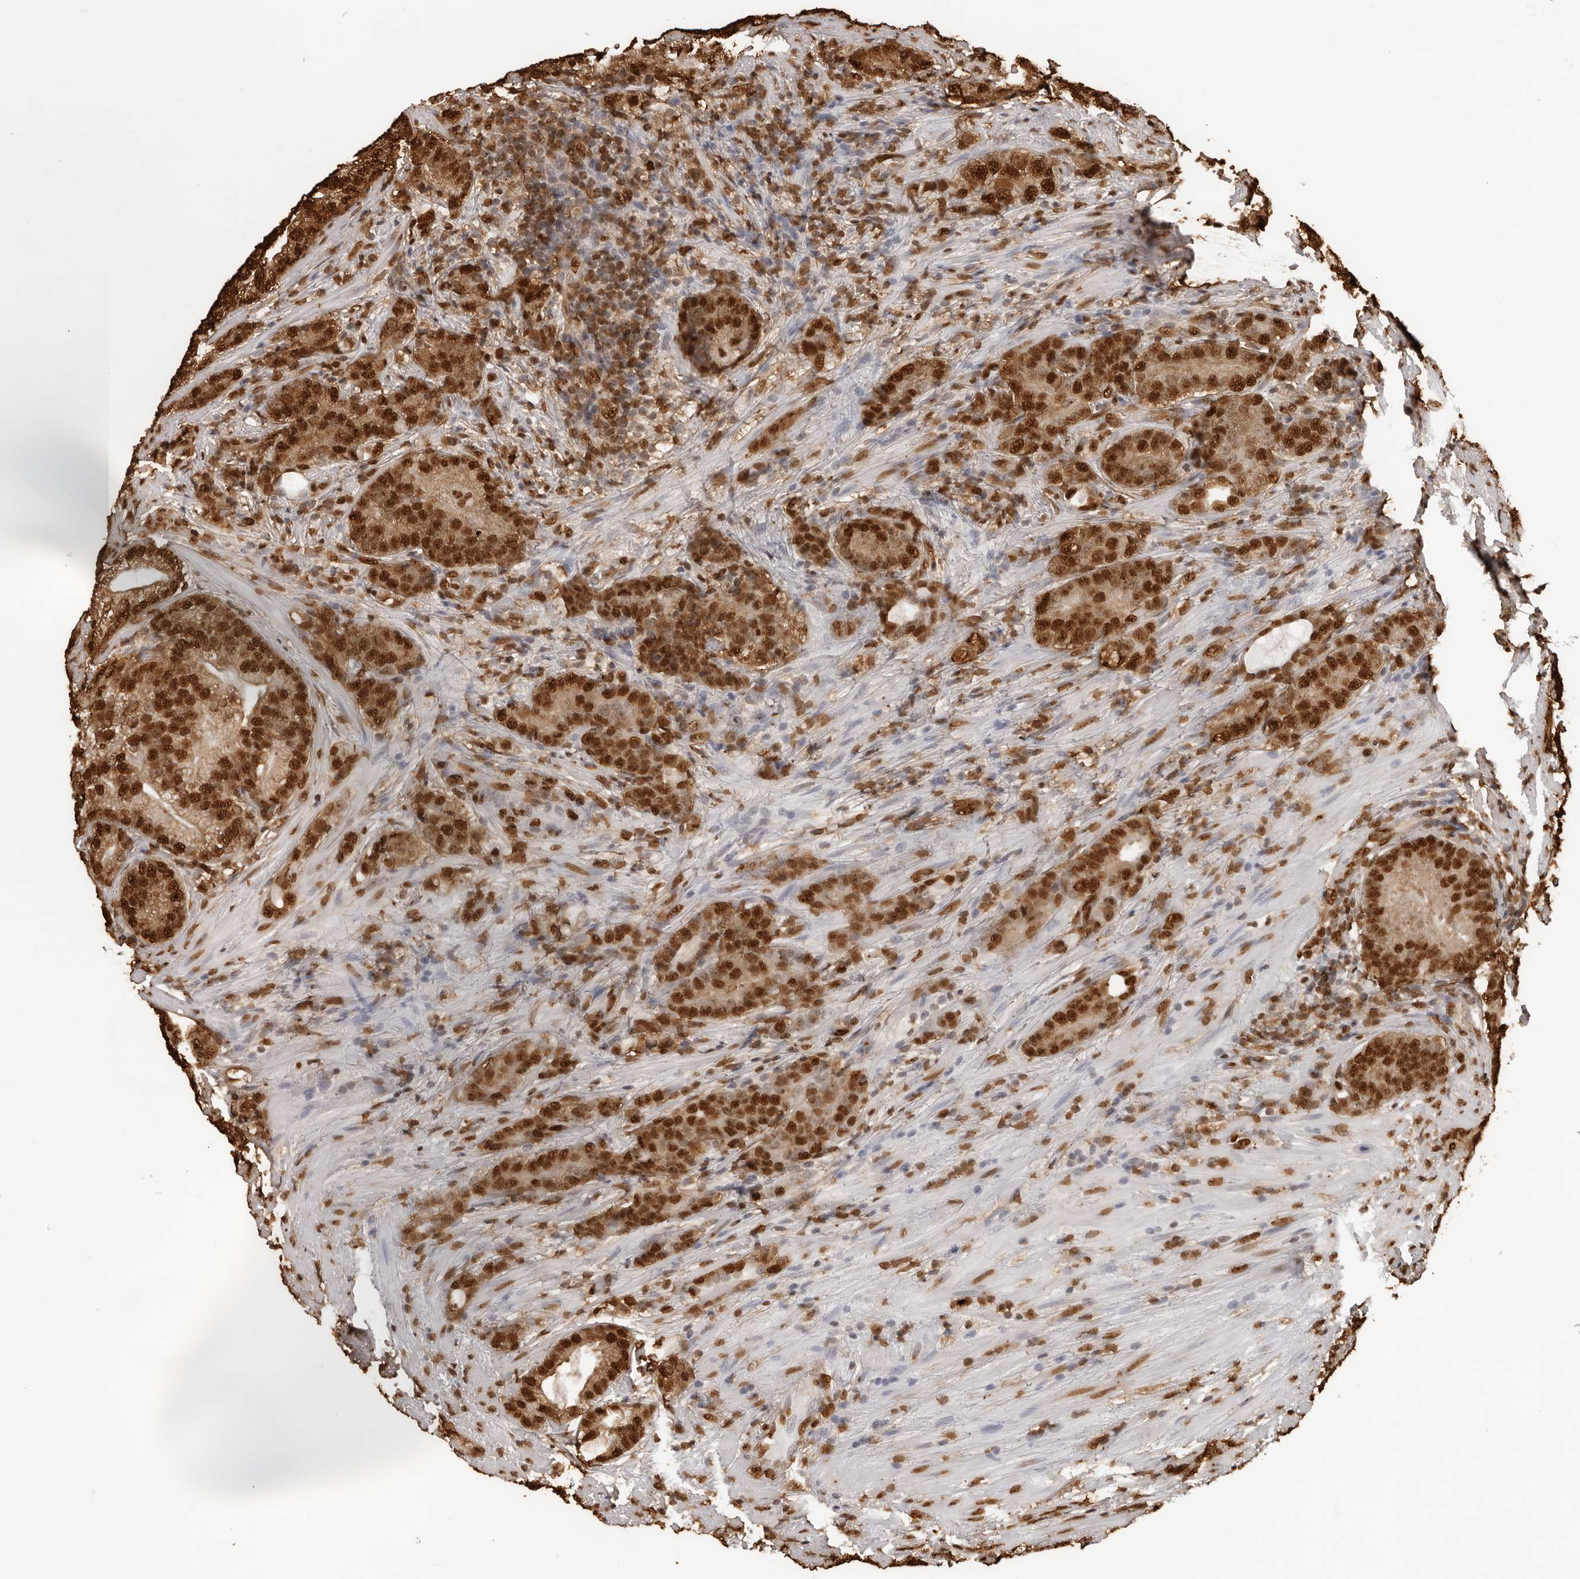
{"staining": {"intensity": "strong", "quantity": ">75%", "location": "cytoplasmic/membranous,nuclear"}, "tissue": "prostate cancer", "cell_type": "Tumor cells", "image_type": "cancer", "snomed": [{"axis": "morphology", "description": "Adenocarcinoma, High grade"}, {"axis": "topography", "description": "Prostate"}], "caption": "High-grade adenocarcinoma (prostate) stained for a protein (brown) displays strong cytoplasmic/membranous and nuclear positive expression in approximately >75% of tumor cells.", "gene": "ZFP91", "patient": {"sex": "male", "age": 57}}